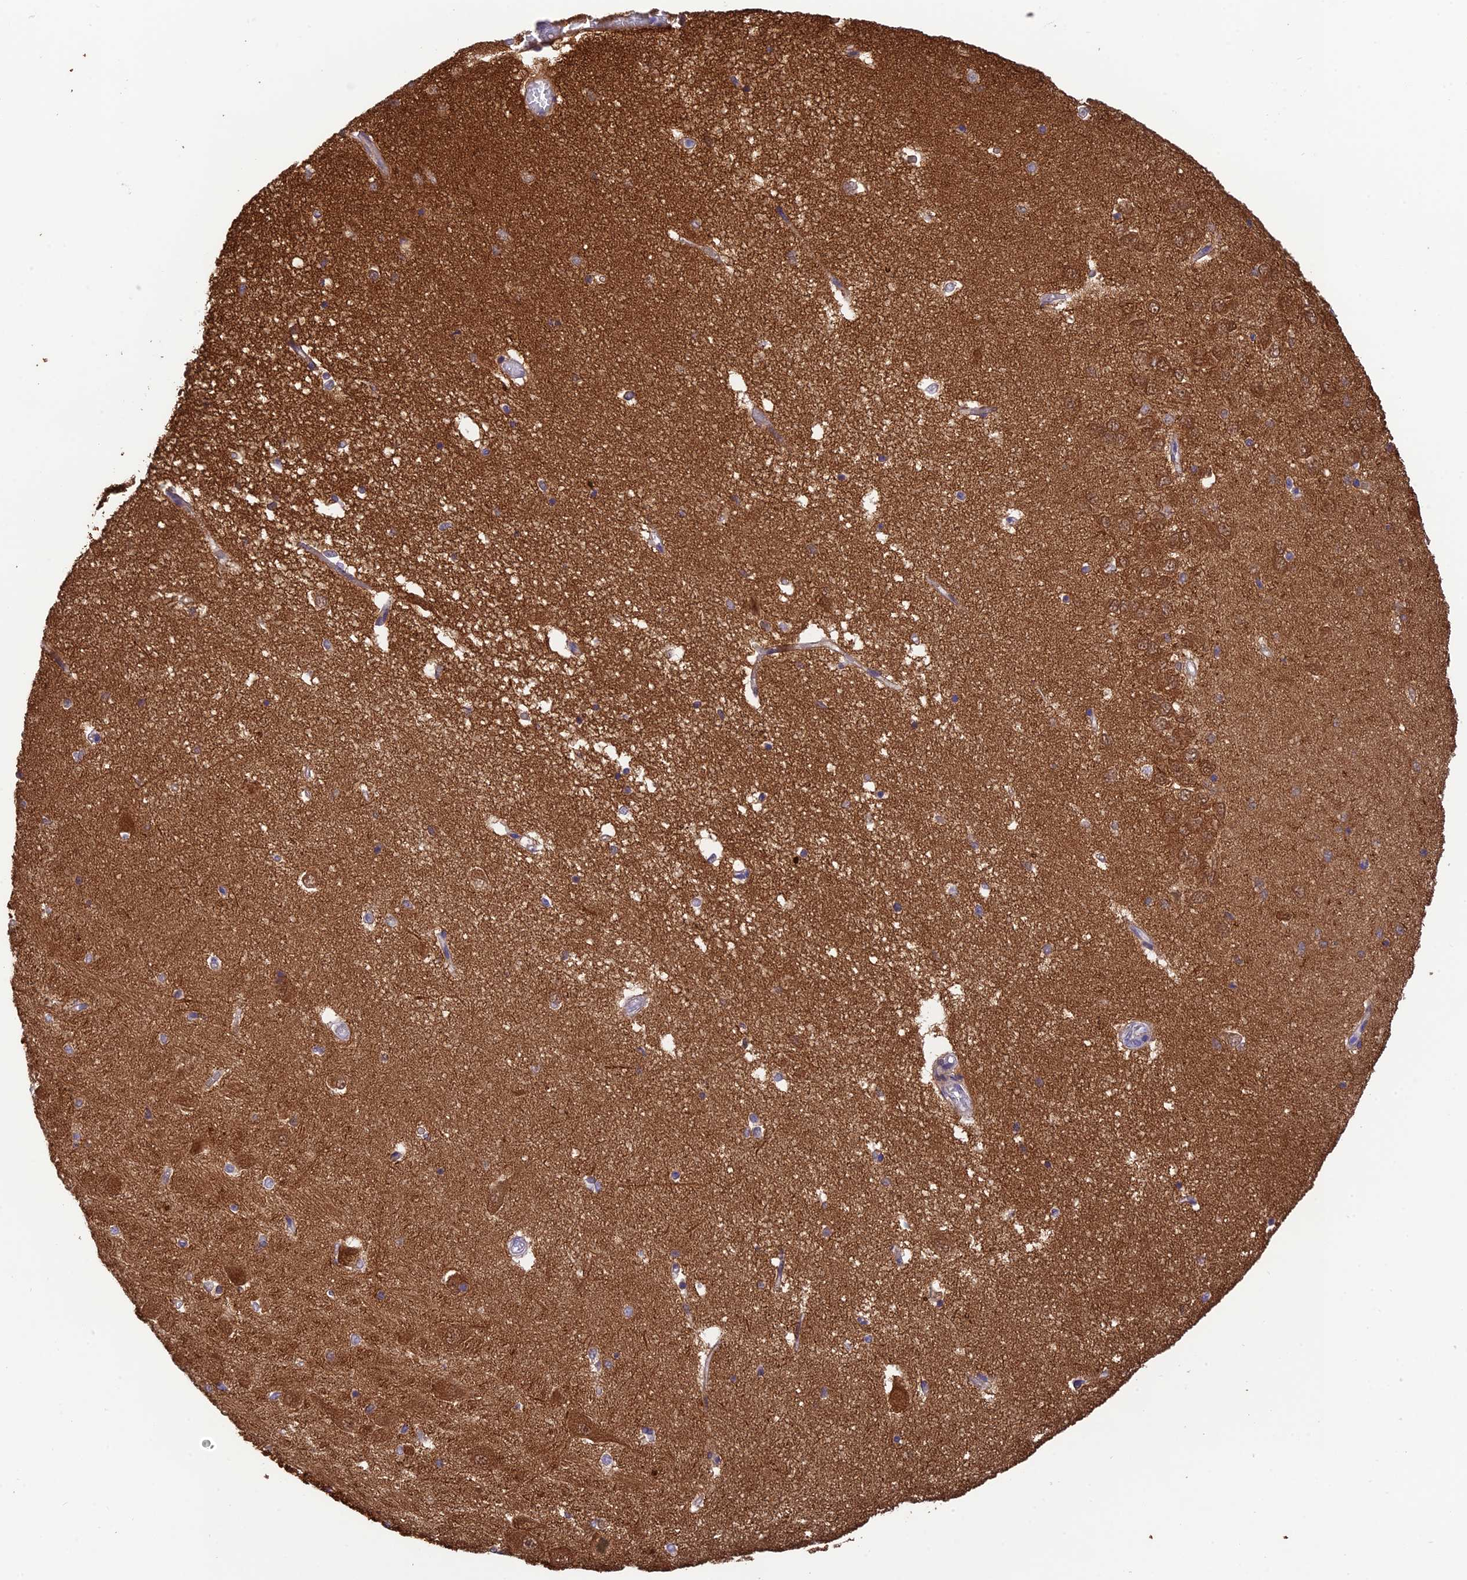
{"staining": {"intensity": "moderate", "quantity": "25%-75%", "location": "cytoplasmic/membranous"}, "tissue": "hippocampus", "cell_type": "Glial cells", "image_type": "normal", "snomed": [{"axis": "morphology", "description": "Normal tissue, NOS"}, {"axis": "topography", "description": "Hippocampus"}], "caption": "IHC (DAB (3,3'-diaminobenzidine)) staining of unremarkable hippocampus exhibits moderate cytoplasmic/membranous protein positivity in about 25%-75% of glial cells. (IHC, brightfield microscopy, high magnification).", "gene": "XPO7", "patient": {"sex": "male", "age": 45}}